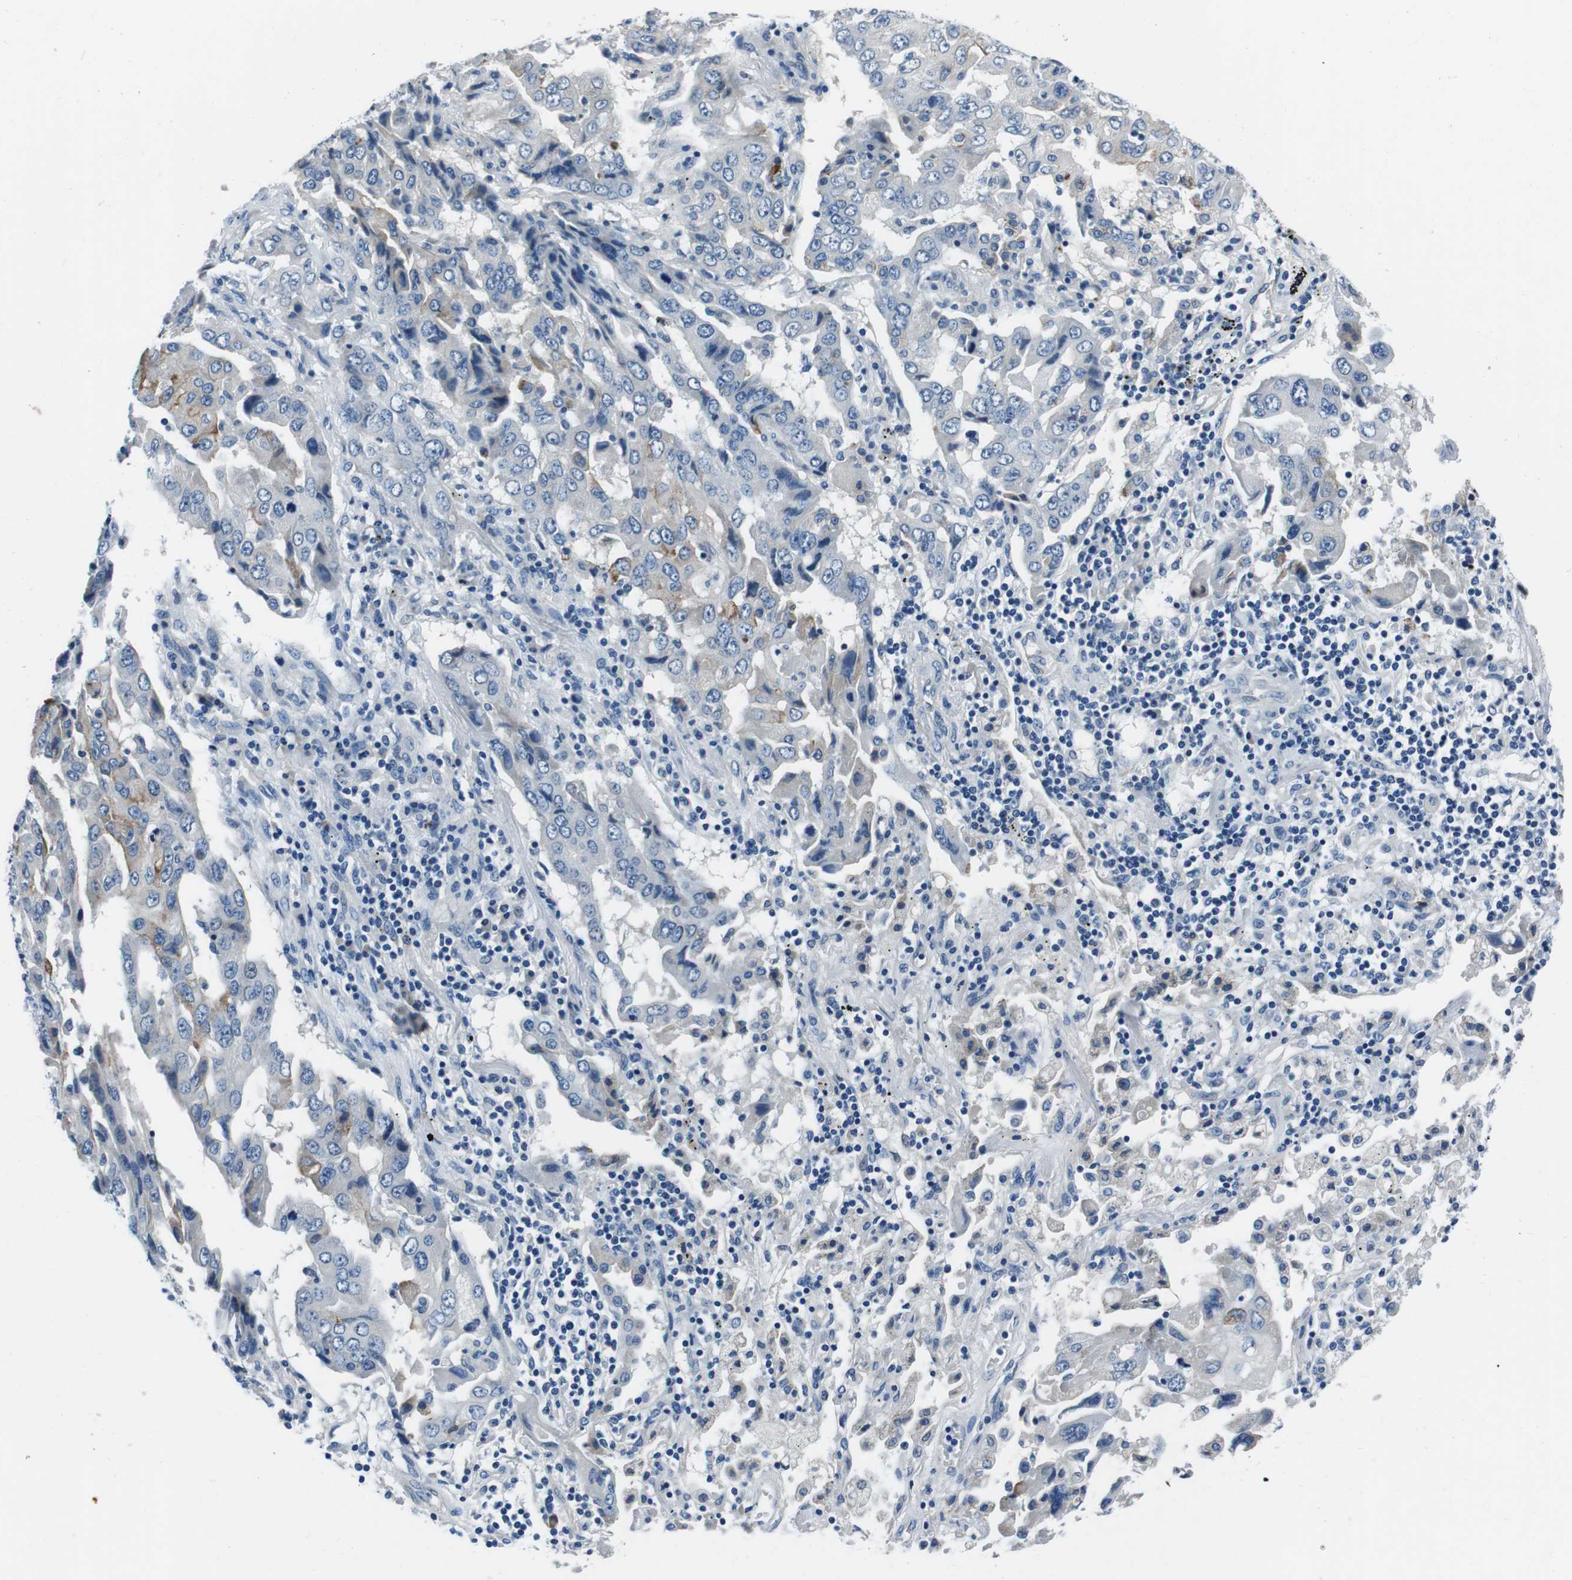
{"staining": {"intensity": "moderate", "quantity": "<25%", "location": "cytoplasmic/membranous"}, "tissue": "lung cancer", "cell_type": "Tumor cells", "image_type": "cancer", "snomed": [{"axis": "morphology", "description": "Adenocarcinoma, NOS"}, {"axis": "topography", "description": "Lung"}], "caption": "Moderate cytoplasmic/membranous protein staining is present in approximately <25% of tumor cells in adenocarcinoma (lung). The staining is performed using DAB (3,3'-diaminobenzidine) brown chromogen to label protein expression. The nuclei are counter-stained blue using hematoxylin.", "gene": "CASQ1", "patient": {"sex": "female", "age": 65}}